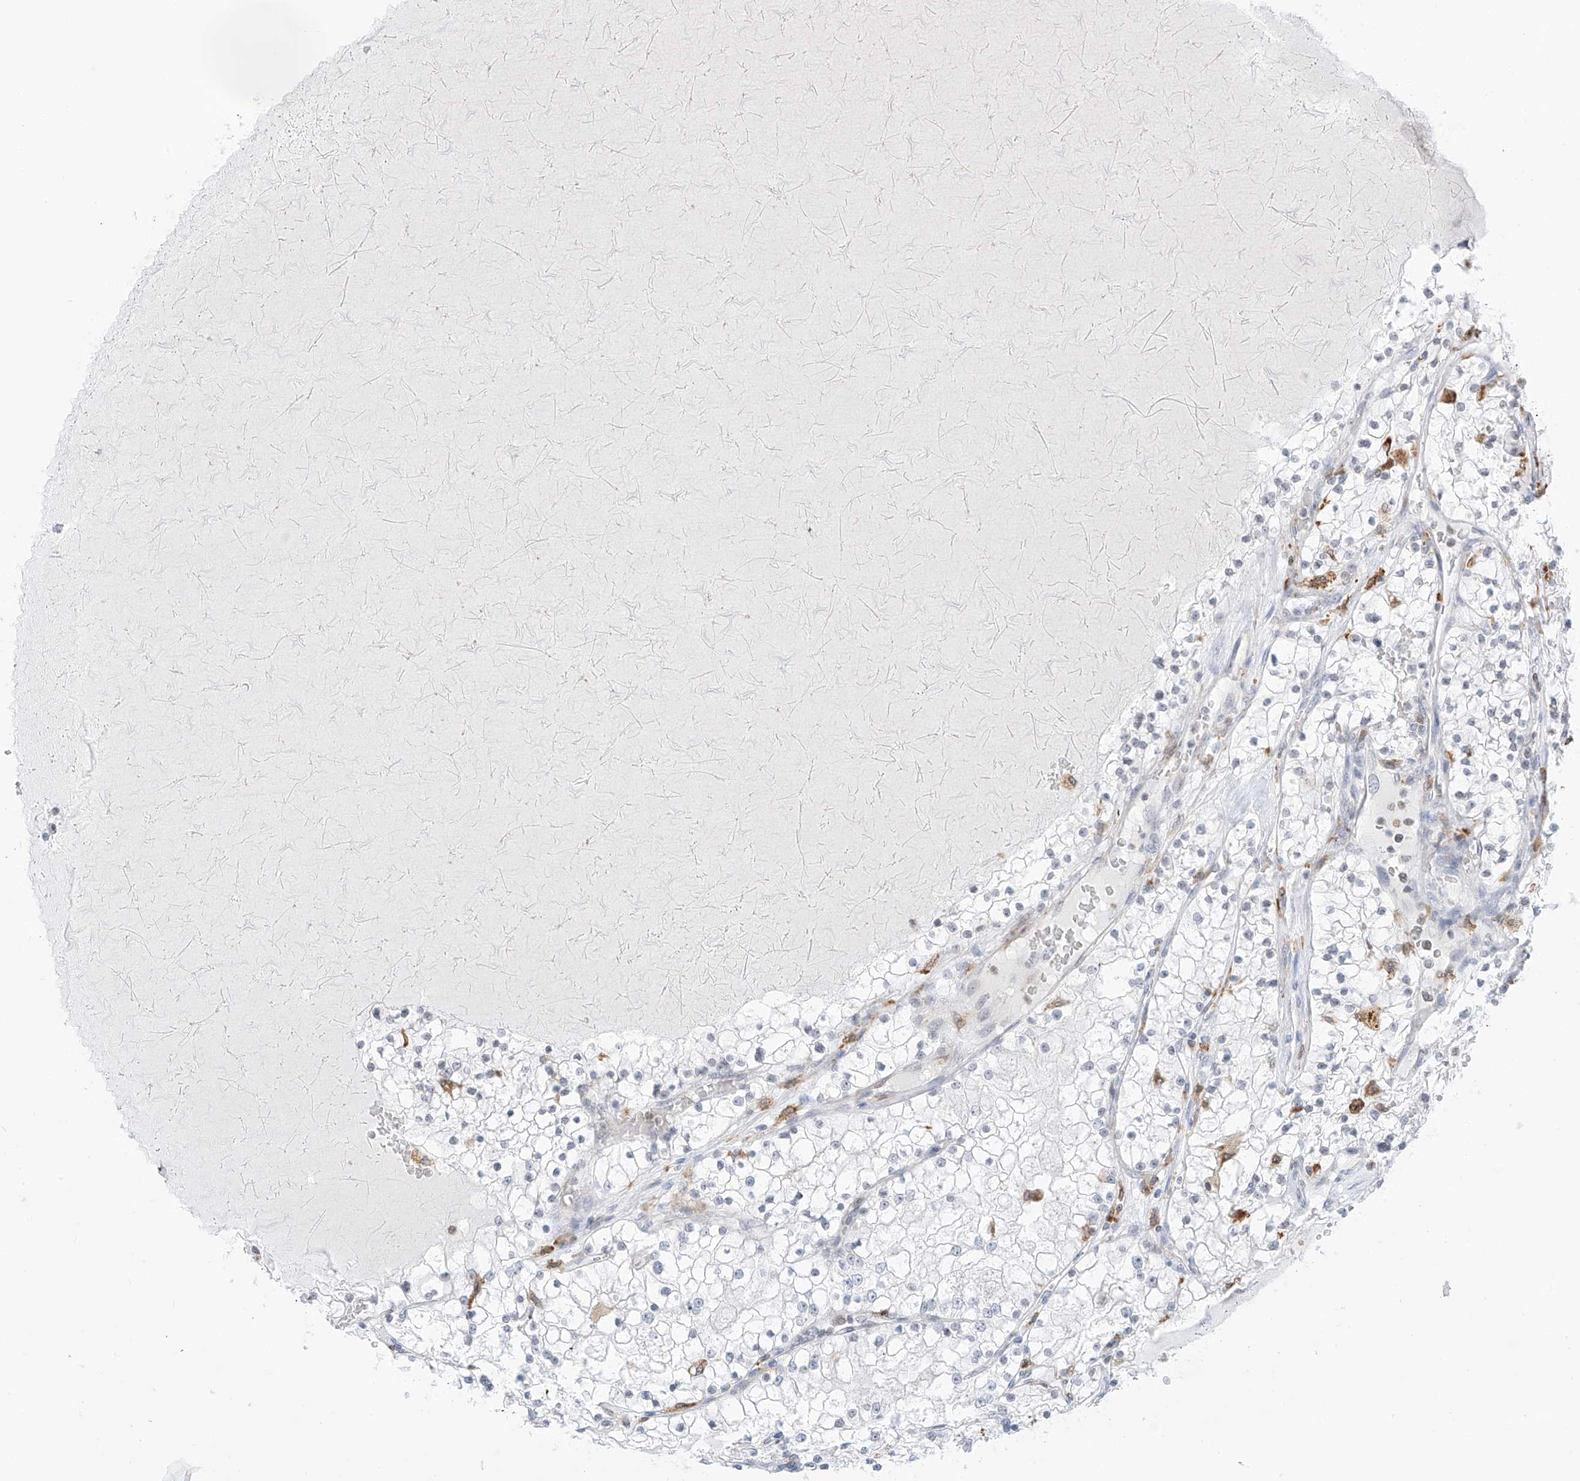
{"staining": {"intensity": "negative", "quantity": "none", "location": "none"}, "tissue": "renal cancer", "cell_type": "Tumor cells", "image_type": "cancer", "snomed": [{"axis": "morphology", "description": "Normal tissue, NOS"}, {"axis": "morphology", "description": "Adenocarcinoma, NOS"}, {"axis": "topography", "description": "Kidney"}], "caption": "The photomicrograph exhibits no staining of tumor cells in renal cancer (adenocarcinoma). The staining was performed using DAB to visualize the protein expression in brown, while the nuclei were stained in blue with hematoxylin (Magnification: 20x).", "gene": "TBXAS1", "patient": {"sex": "male", "age": 68}}